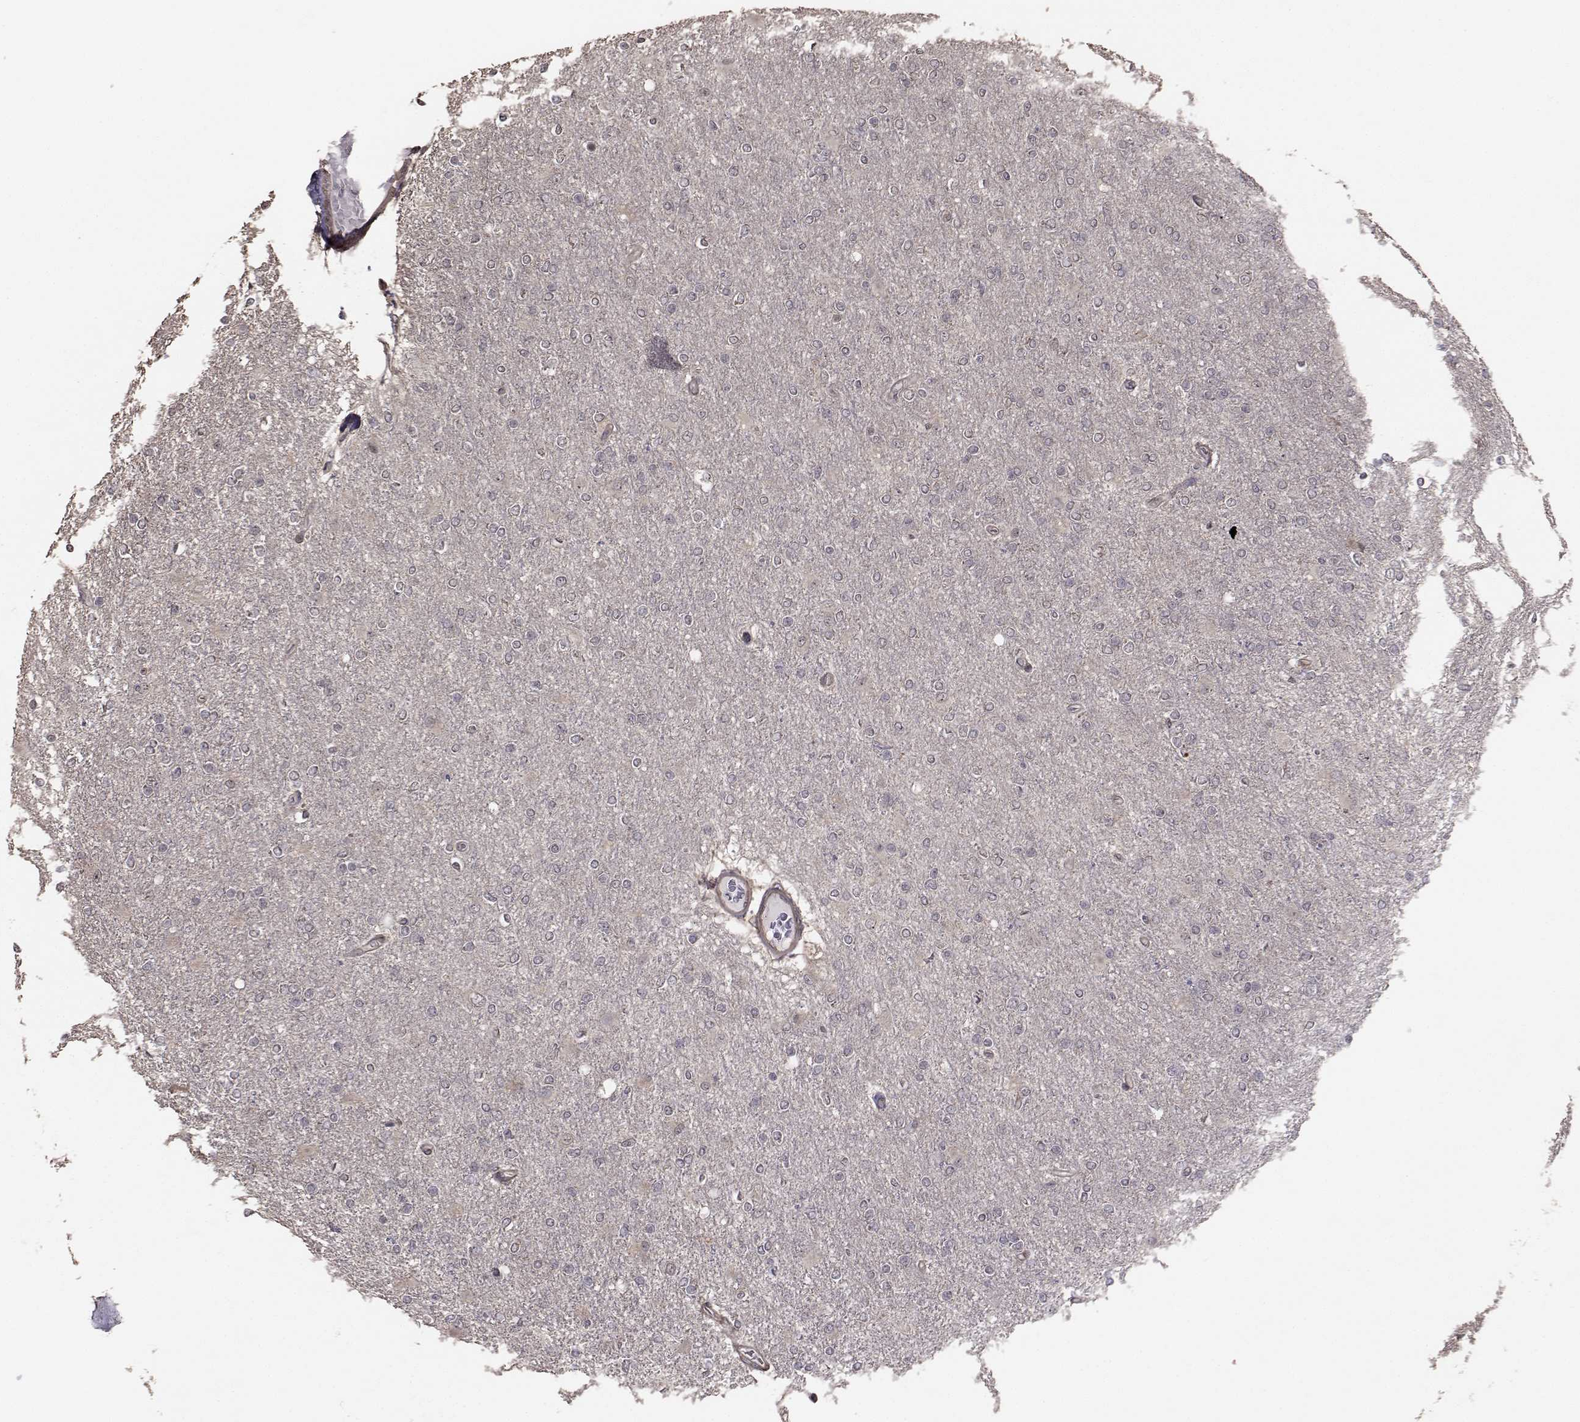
{"staining": {"intensity": "negative", "quantity": "none", "location": "none"}, "tissue": "glioma", "cell_type": "Tumor cells", "image_type": "cancer", "snomed": [{"axis": "morphology", "description": "Glioma, malignant, High grade"}, {"axis": "topography", "description": "Cerebral cortex"}], "caption": "The IHC histopathology image has no significant staining in tumor cells of high-grade glioma (malignant) tissue.", "gene": "TRIP10", "patient": {"sex": "male", "age": 70}}